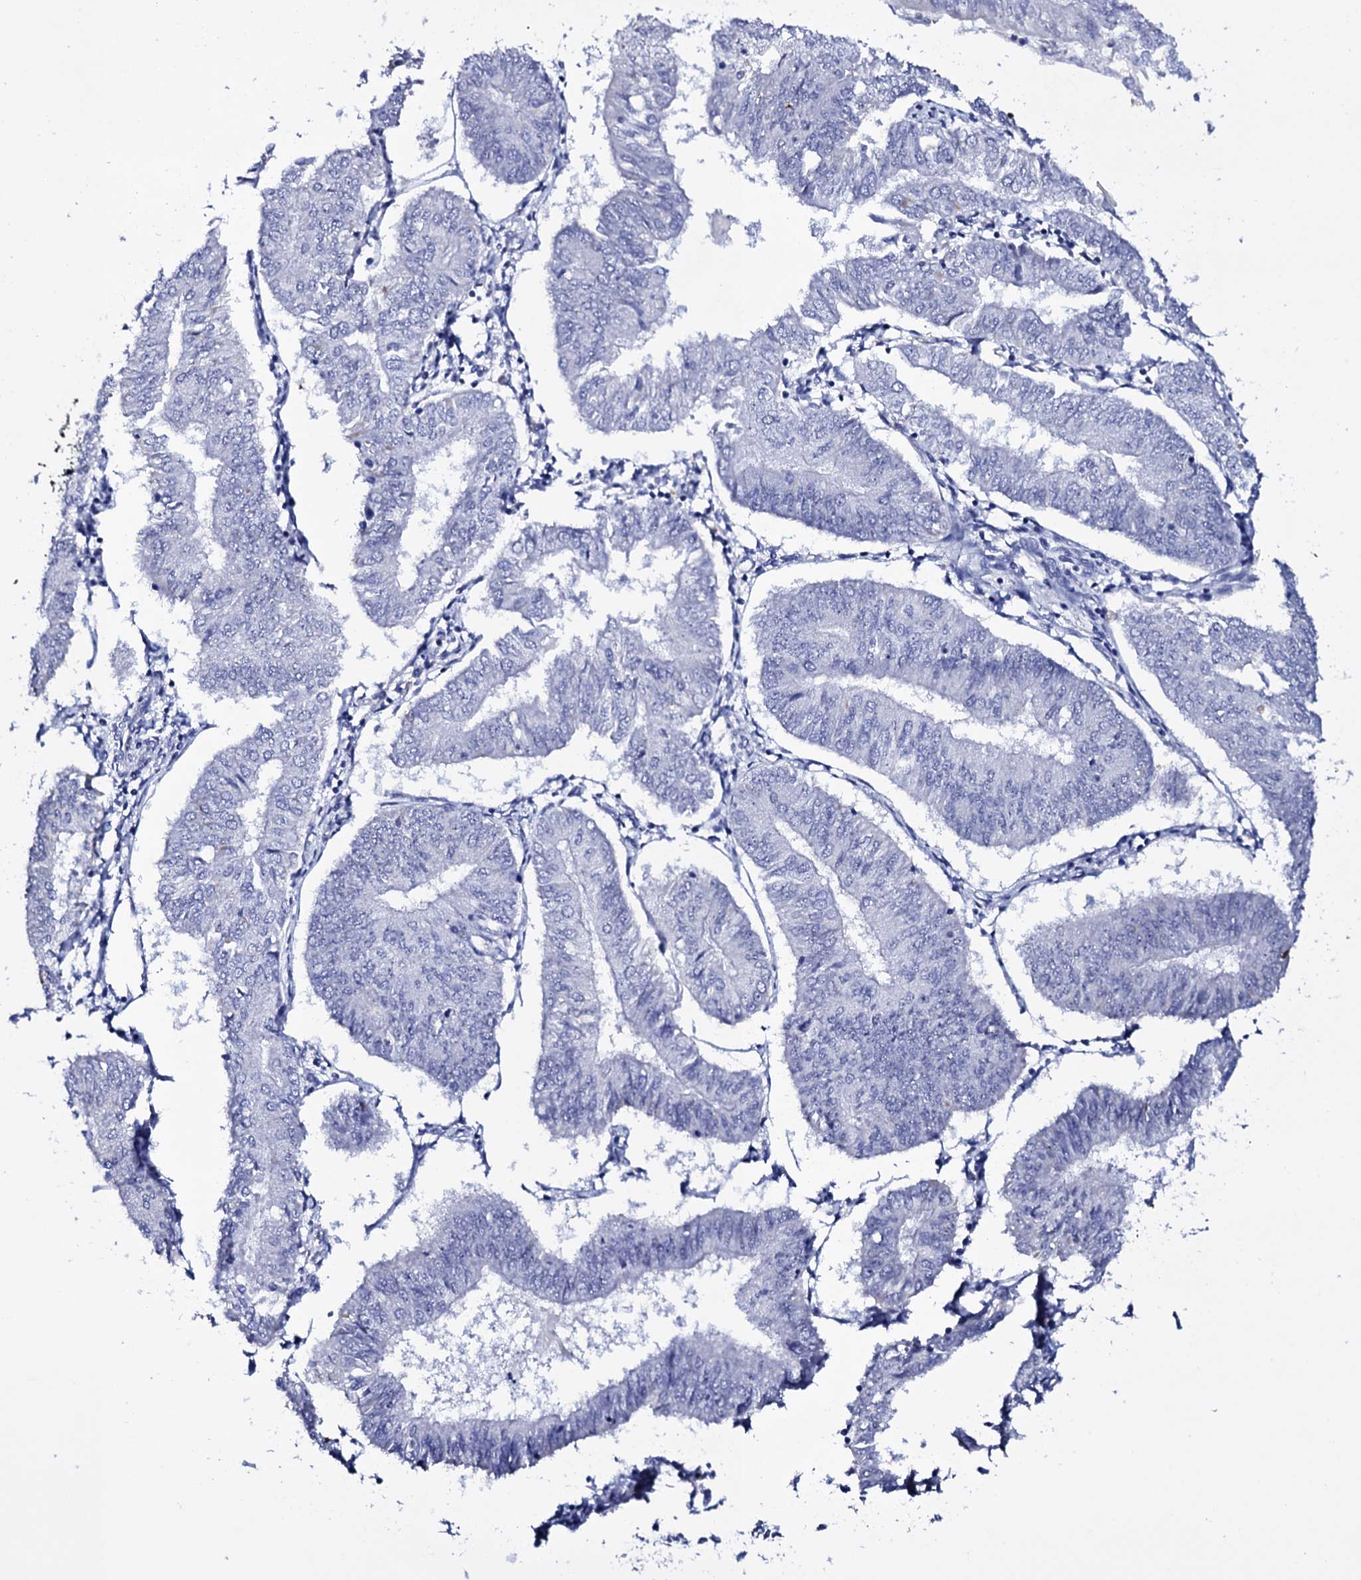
{"staining": {"intensity": "negative", "quantity": "none", "location": "none"}, "tissue": "endometrial cancer", "cell_type": "Tumor cells", "image_type": "cancer", "snomed": [{"axis": "morphology", "description": "Adenocarcinoma, NOS"}, {"axis": "topography", "description": "Endometrium"}], "caption": "Immunohistochemical staining of endometrial adenocarcinoma reveals no significant positivity in tumor cells.", "gene": "ITPRID2", "patient": {"sex": "female", "age": 58}}